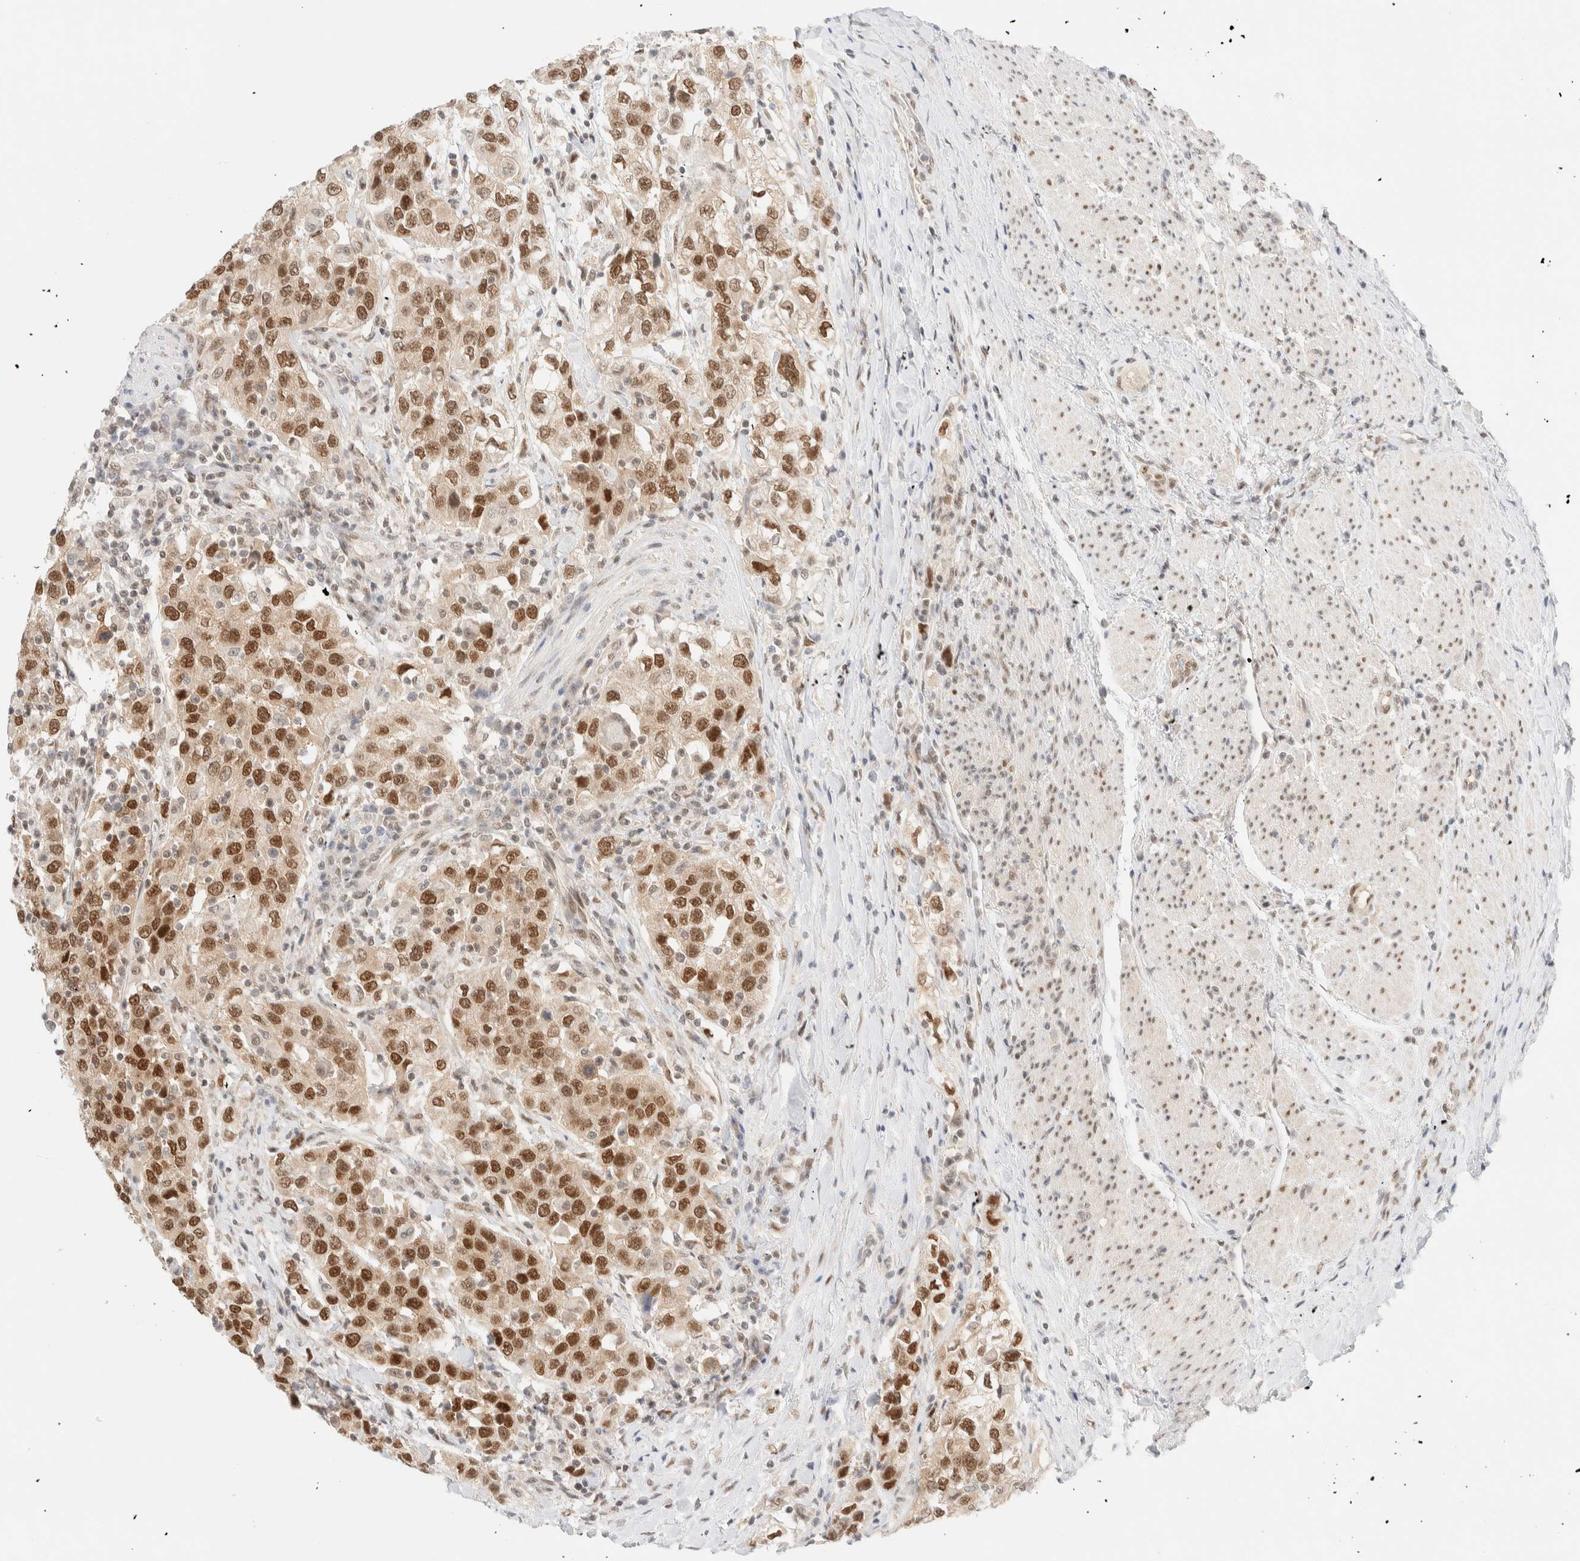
{"staining": {"intensity": "moderate", "quantity": ">75%", "location": "nuclear"}, "tissue": "urothelial cancer", "cell_type": "Tumor cells", "image_type": "cancer", "snomed": [{"axis": "morphology", "description": "Urothelial carcinoma, High grade"}, {"axis": "topography", "description": "Urinary bladder"}], "caption": "Human urothelial cancer stained with a brown dye exhibits moderate nuclear positive expression in about >75% of tumor cells.", "gene": "PYGO2", "patient": {"sex": "female", "age": 80}}